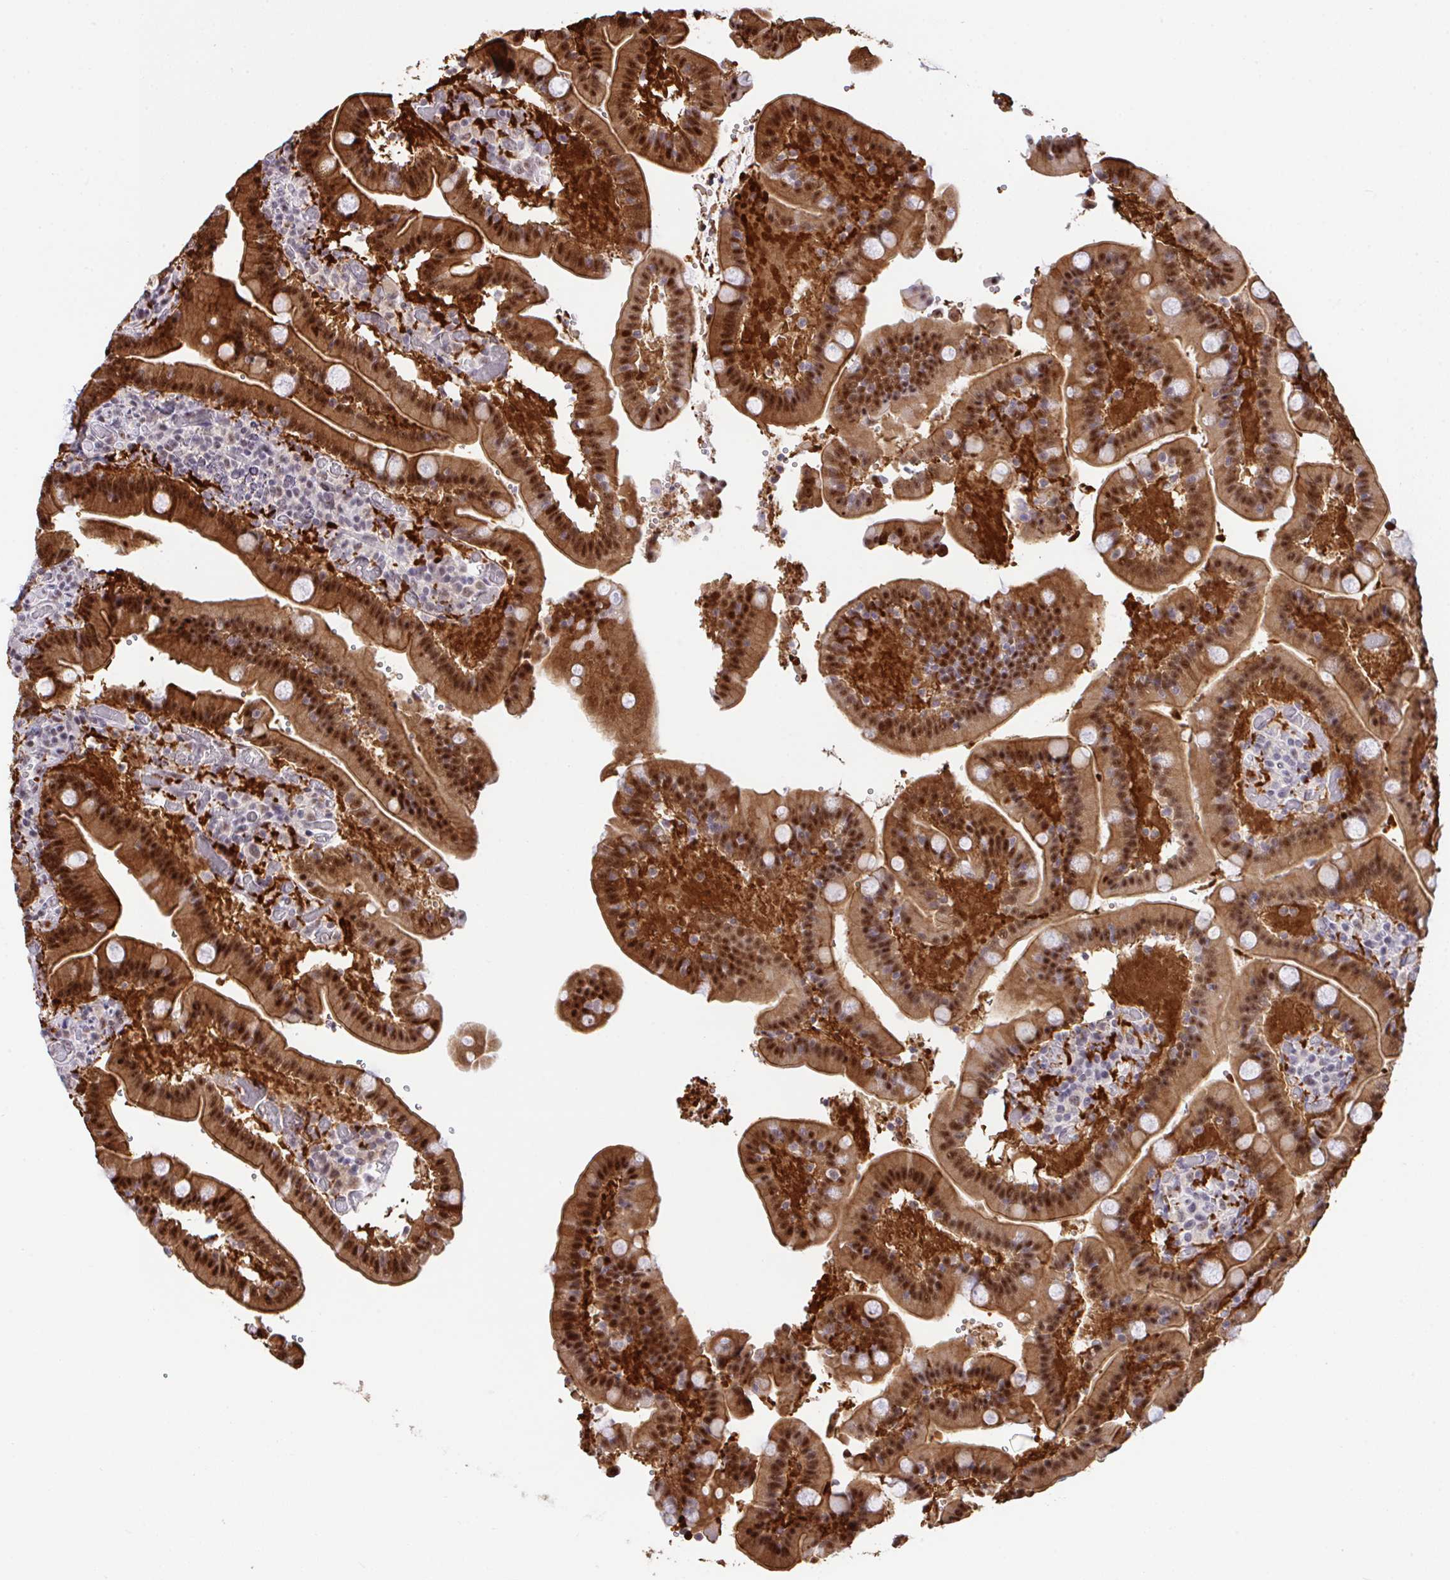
{"staining": {"intensity": "strong", "quantity": ">75%", "location": "cytoplasmic/membranous,nuclear"}, "tissue": "duodenum", "cell_type": "Glandular cells", "image_type": "normal", "snomed": [{"axis": "morphology", "description": "Normal tissue, NOS"}, {"axis": "topography", "description": "Duodenum"}], "caption": "Immunohistochemical staining of normal duodenum demonstrates high levels of strong cytoplasmic/membranous,nuclear expression in approximately >75% of glandular cells. (DAB (3,3'-diaminobenzidine) IHC, brown staining for protein, blue staining for nuclei).", "gene": "OR6K3", "patient": {"sex": "female", "age": 62}}